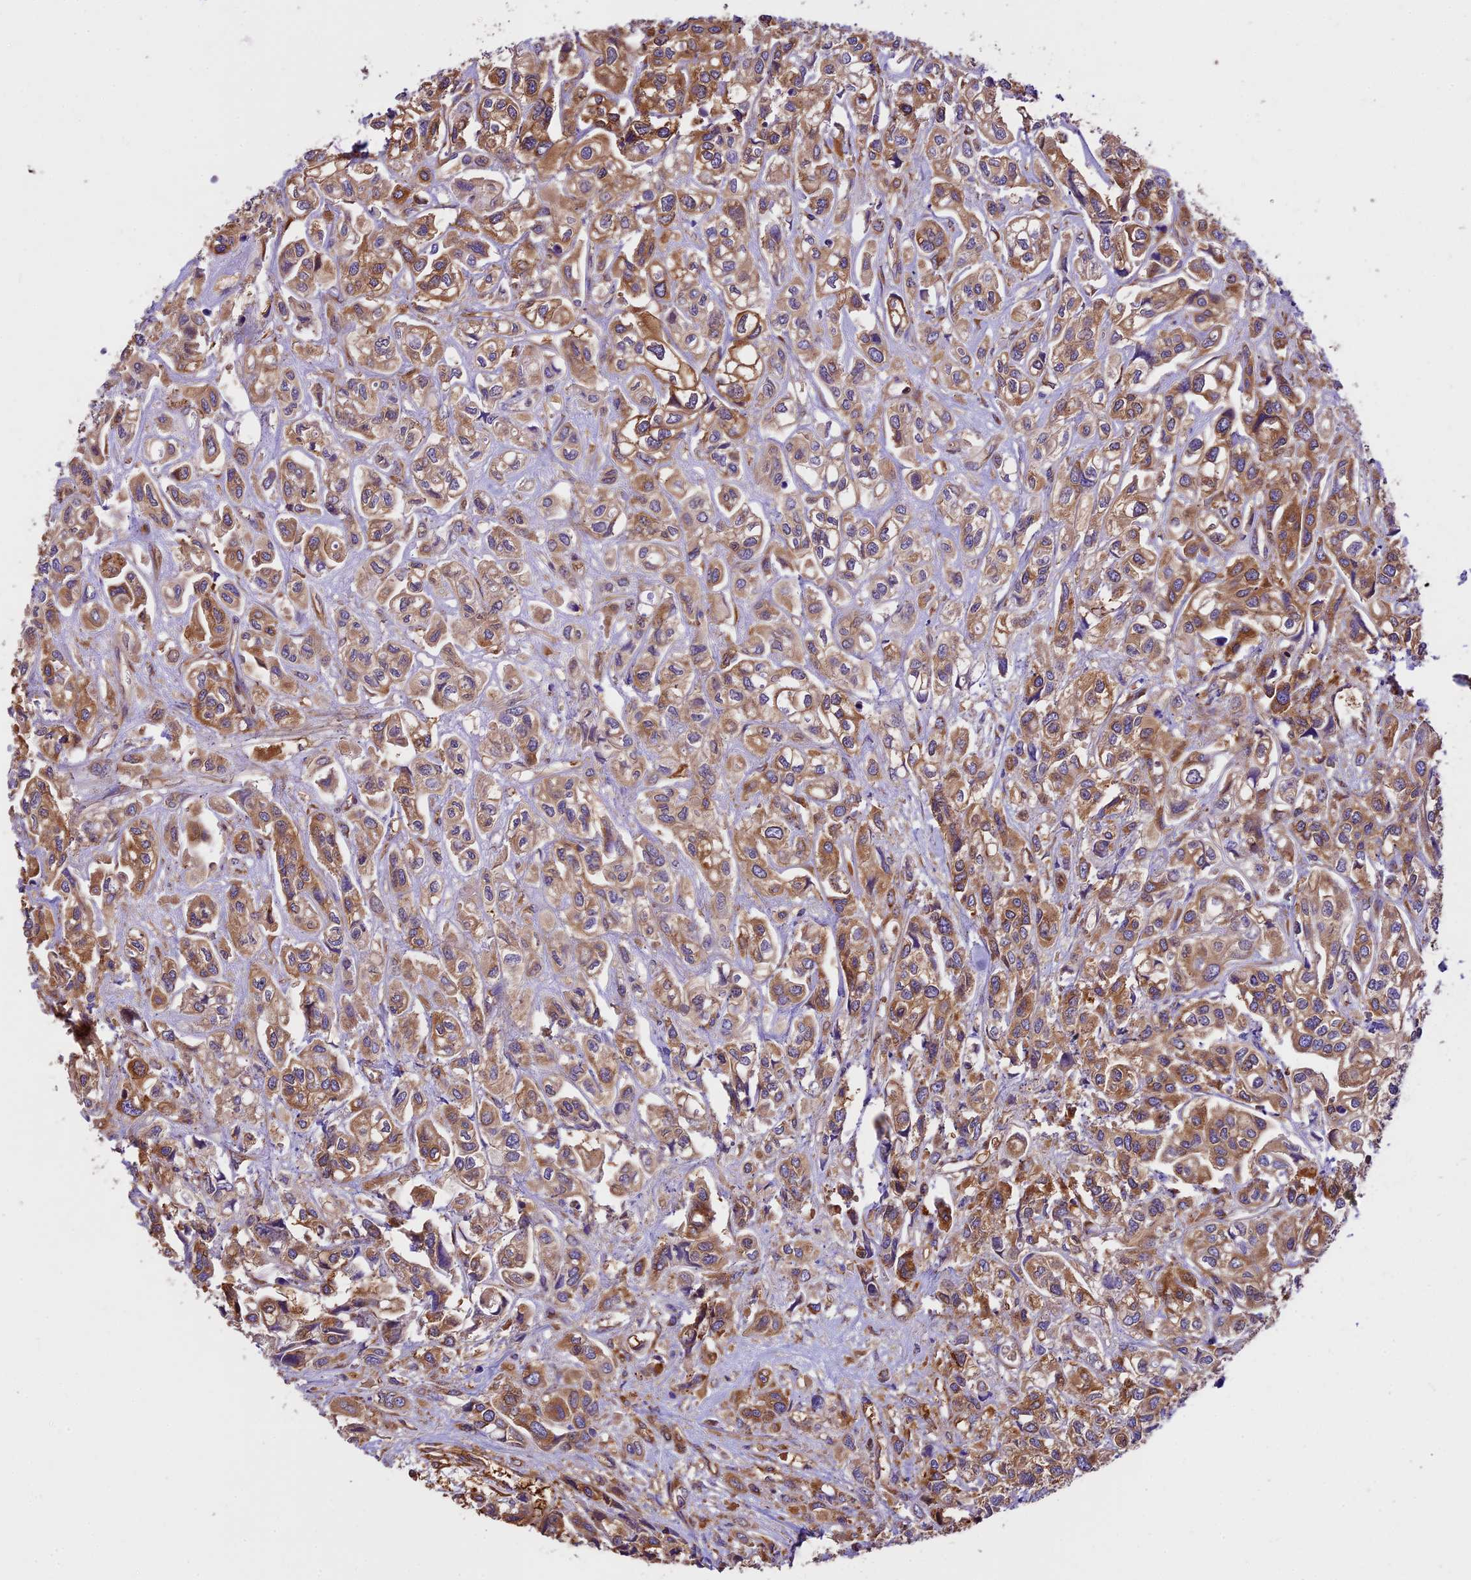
{"staining": {"intensity": "moderate", "quantity": ">75%", "location": "cytoplasmic/membranous"}, "tissue": "urothelial cancer", "cell_type": "Tumor cells", "image_type": "cancer", "snomed": [{"axis": "morphology", "description": "Urothelial carcinoma, High grade"}, {"axis": "topography", "description": "Urinary bladder"}], "caption": "Immunohistochemical staining of urothelial cancer displays moderate cytoplasmic/membranous protein positivity in approximately >75% of tumor cells. The protein is shown in brown color, while the nuclei are stained blue.", "gene": "KARS1", "patient": {"sex": "male", "age": 67}}